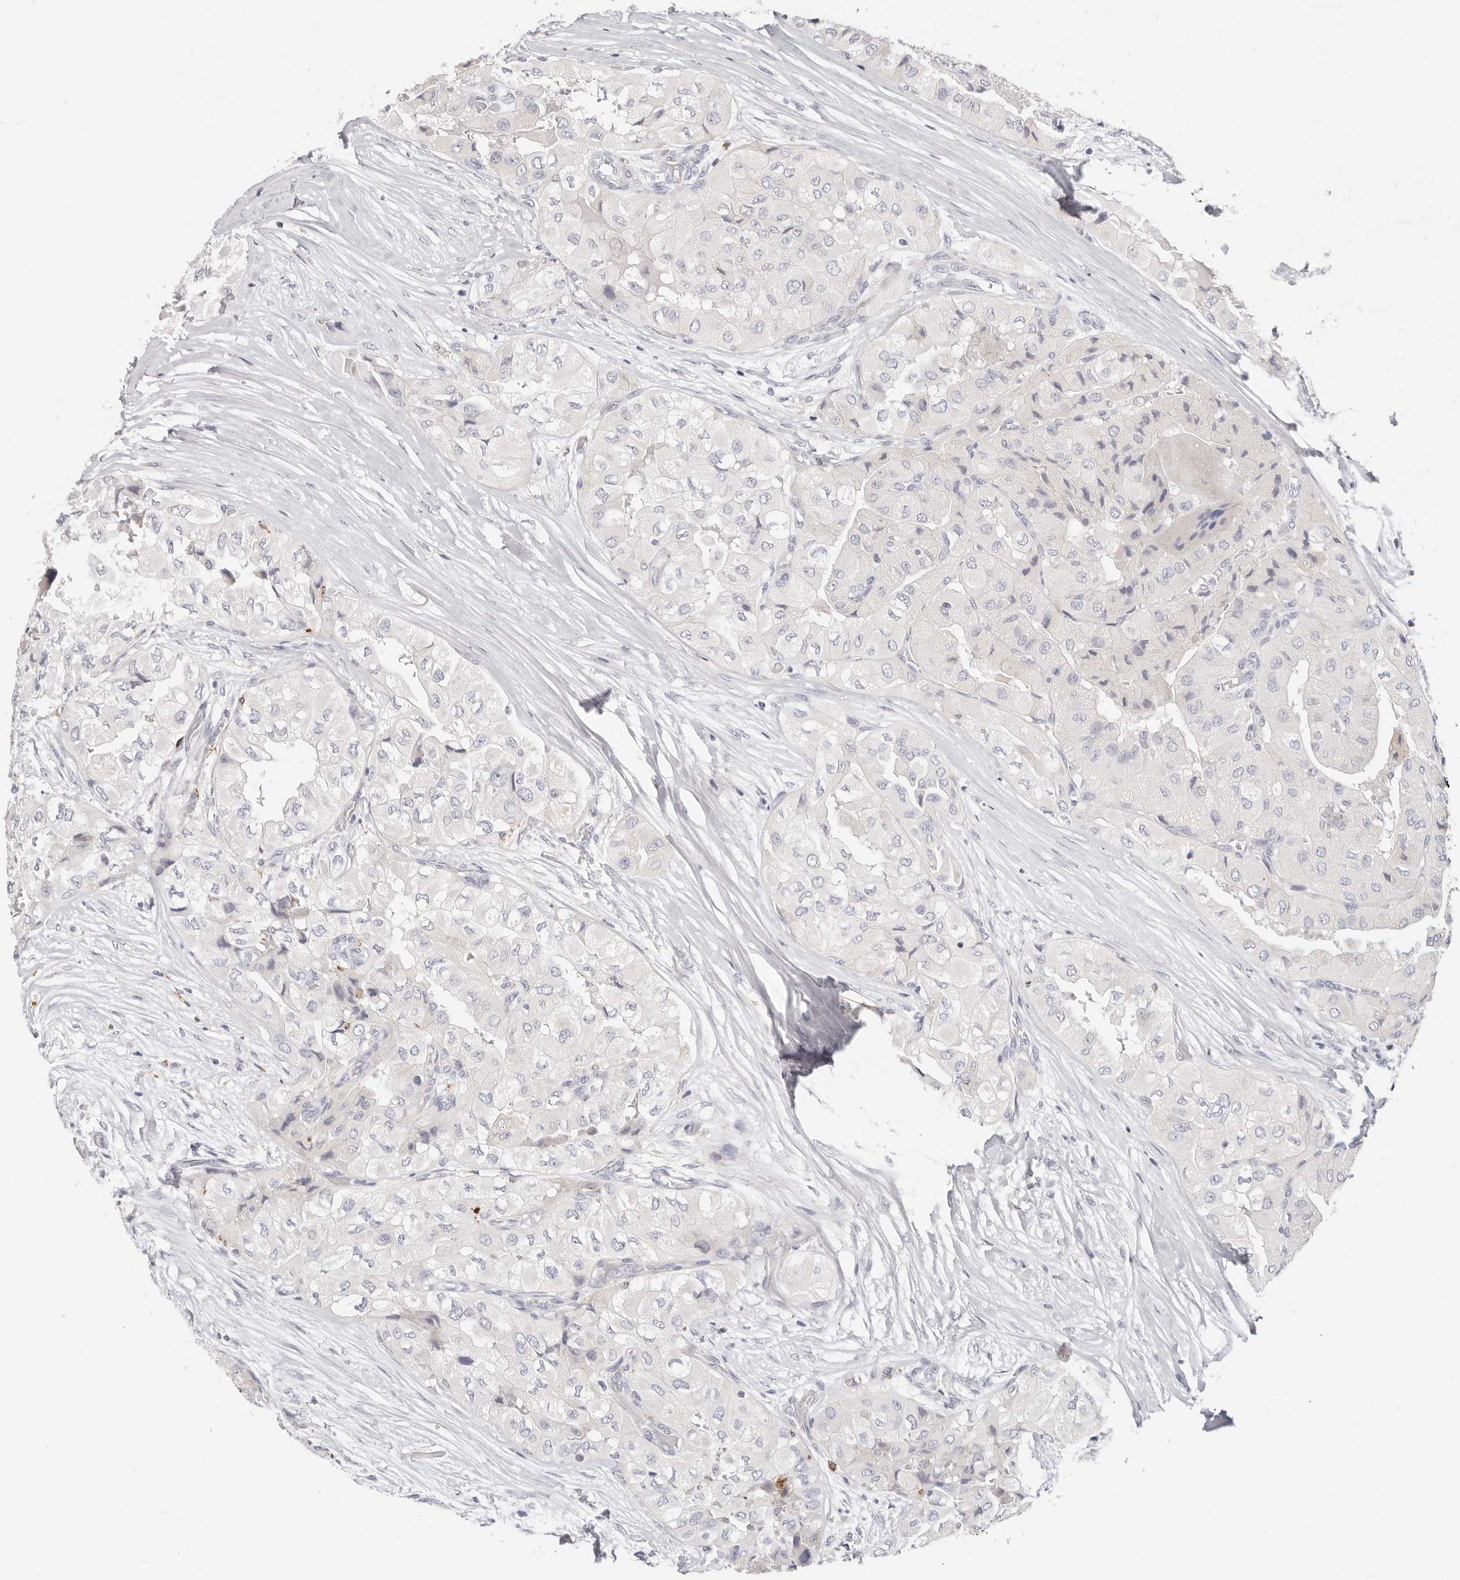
{"staining": {"intensity": "negative", "quantity": "none", "location": "none"}, "tissue": "thyroid cancer", "cell_type": "Tumor cells", "image_type": "cancer", "snomed": [{"axis": "morphology", "description": "Papillary adenocarcinoma, NOS"}, {"axis": "topography", "description": "Thyroid gland"}], "caption": "Papillary adenocarcinoma (thyroid) stained for a protein using immunohistochemistry (IHC) demonstrates no expression tumor cells.", "gene": "STKLD1", "patient": {"sex": "female", "age": 59}}